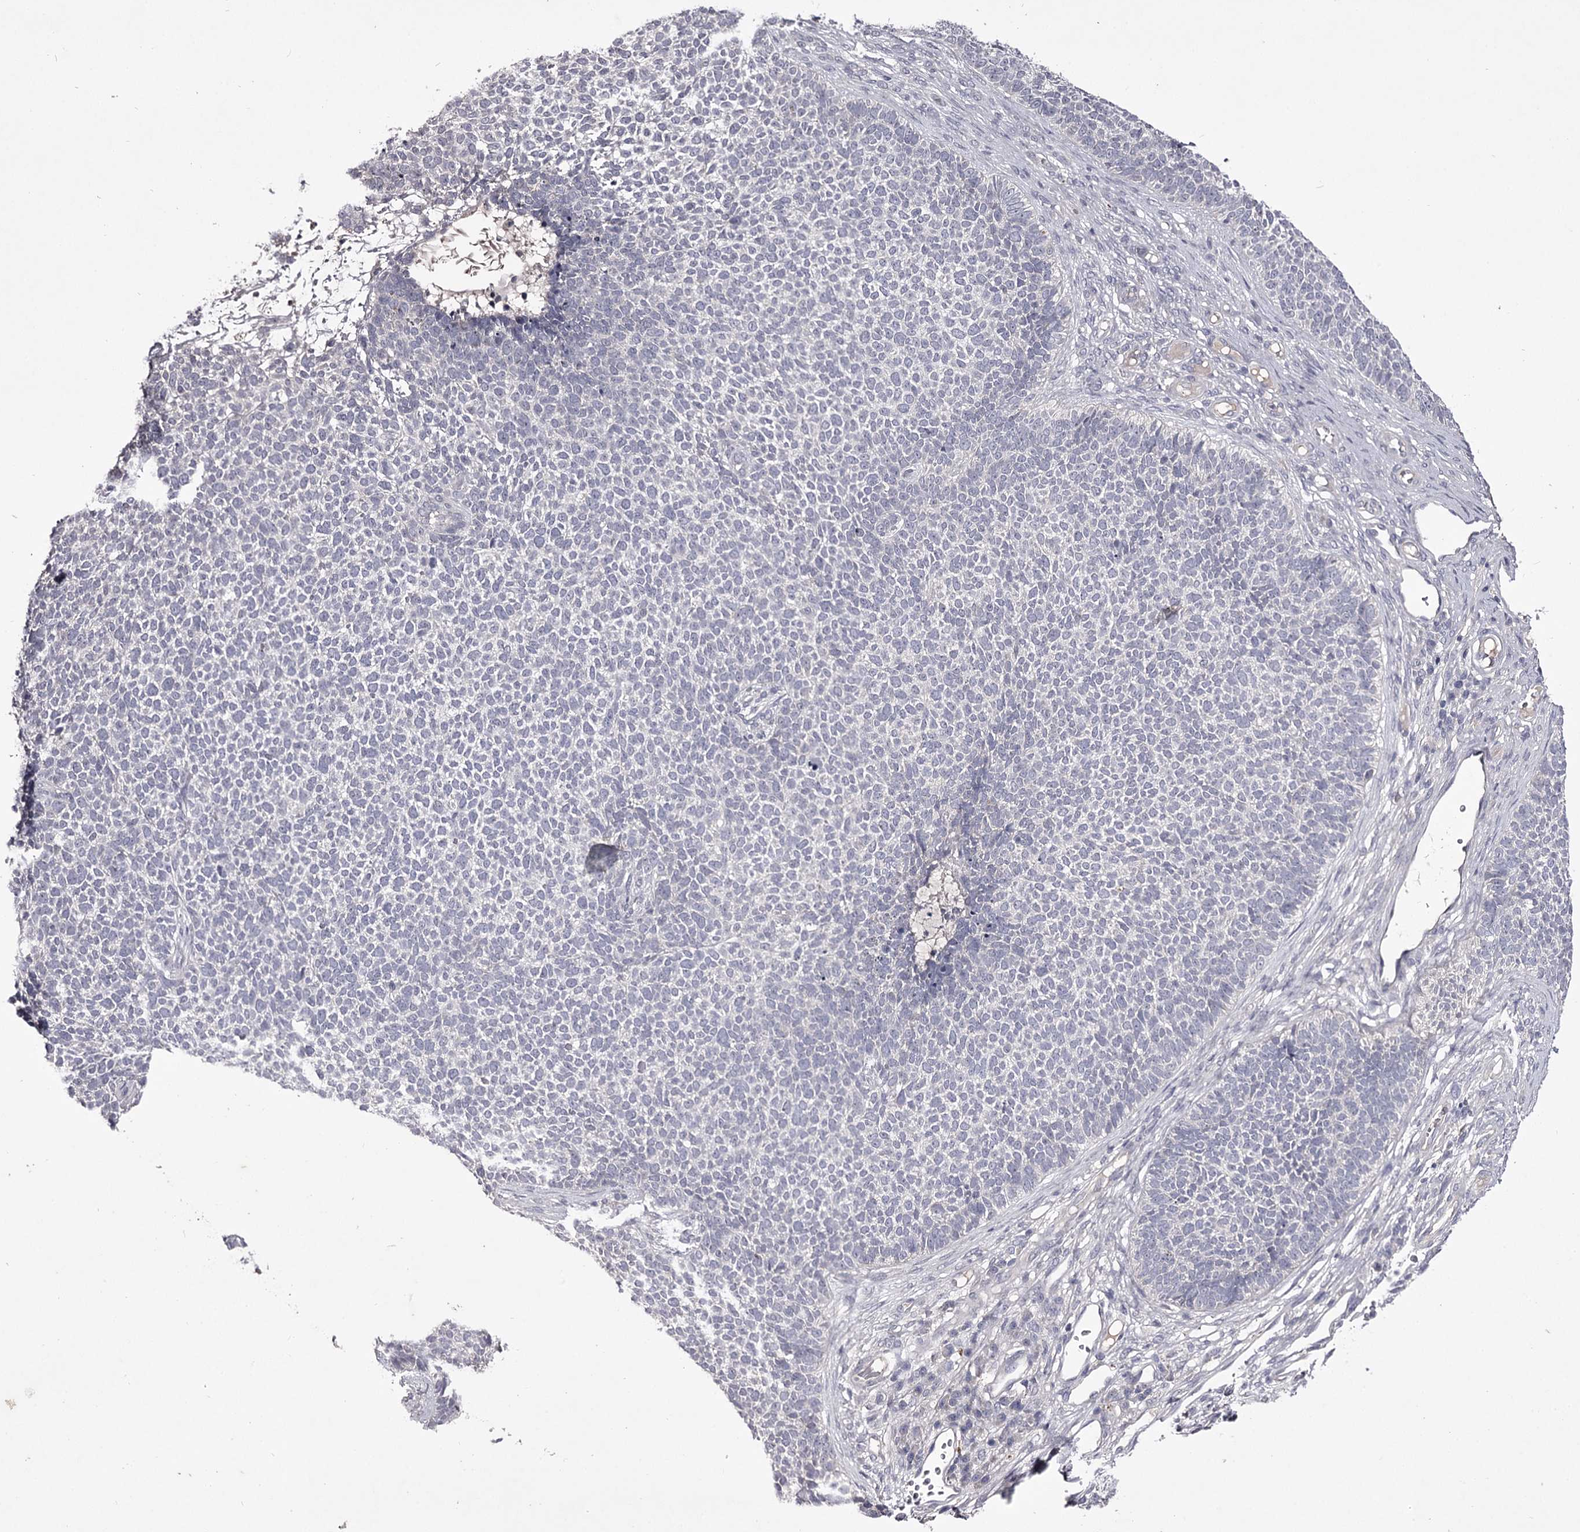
{"staining": {"intensity": "negative", "quantity": "none", "location": "none"}, "tissue": "skin cancer", "cell_type": "Tumor cells", "image_type": "cancer", "snomed": [{"axis": "morphology", "description": "Basal cell carcinoma"}, {"axis": "topography", "description": "Skin"}], "caption": "A high-resolution micrograph shows immunohistochemistry staining of skin cancer (basal cell carcinoma), which reveals no significant positivity in tumor cells.", "gene": "PRM2", "patient": {"sex": "female", "age": 84}}